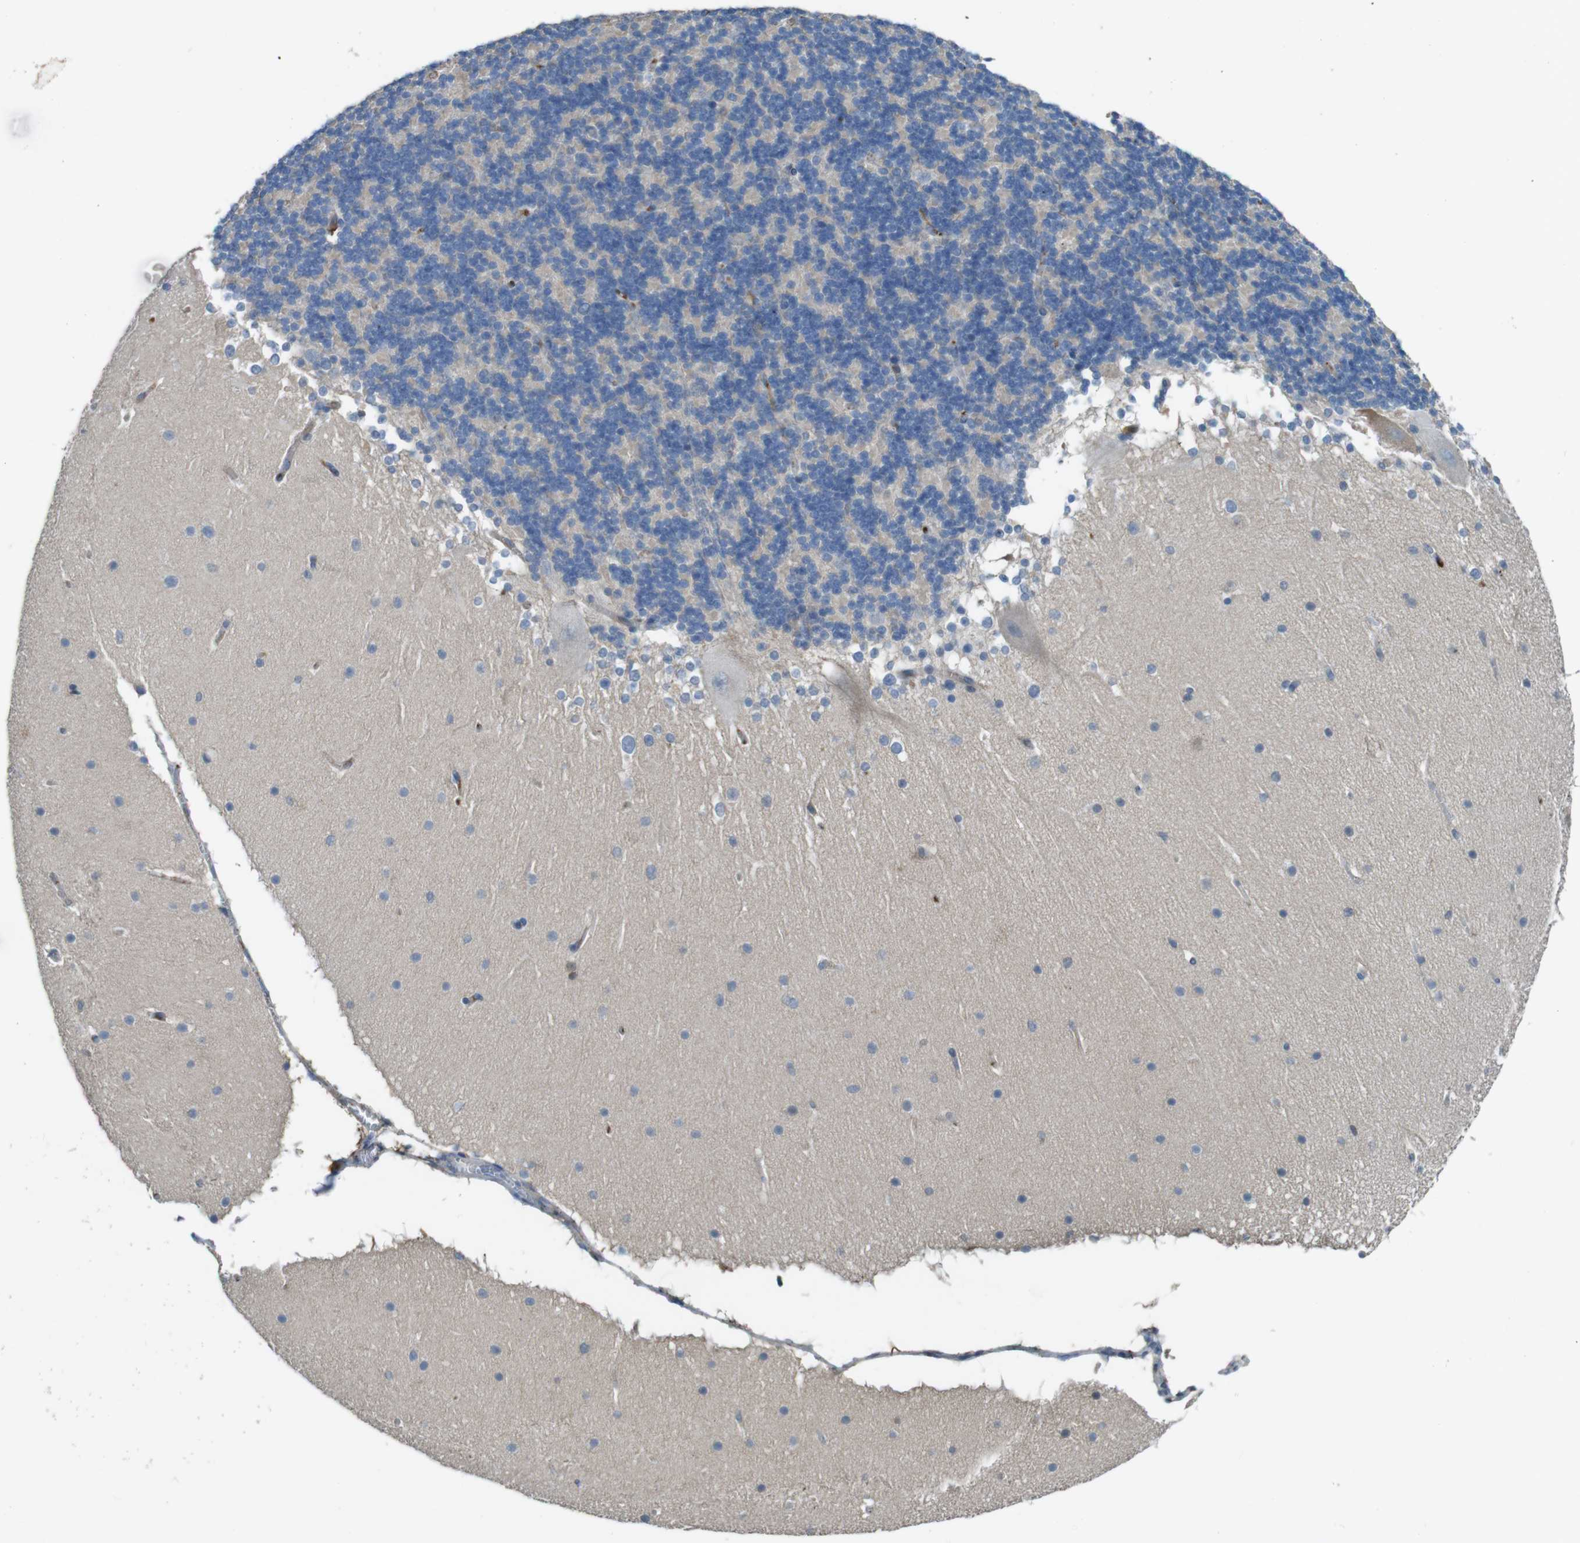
{"staining": {"intensity": "negative", "quantity": "none", "location": "none"}, "tissue": "cerebellum", "cell_type": "Cells in granular layer", "image_type": "normal", "snomed": [{"axis": "morphology", "description": "Normal tissue, NOS"}, {"axis": "topography", "description": "Cerebellum"}], "caption": "An image of cerebellum stained for a protein exhibits no brown staining in cells in granular layer.", "gene": "LTBP4", "patient": {"sex": "female", "age": 19}}